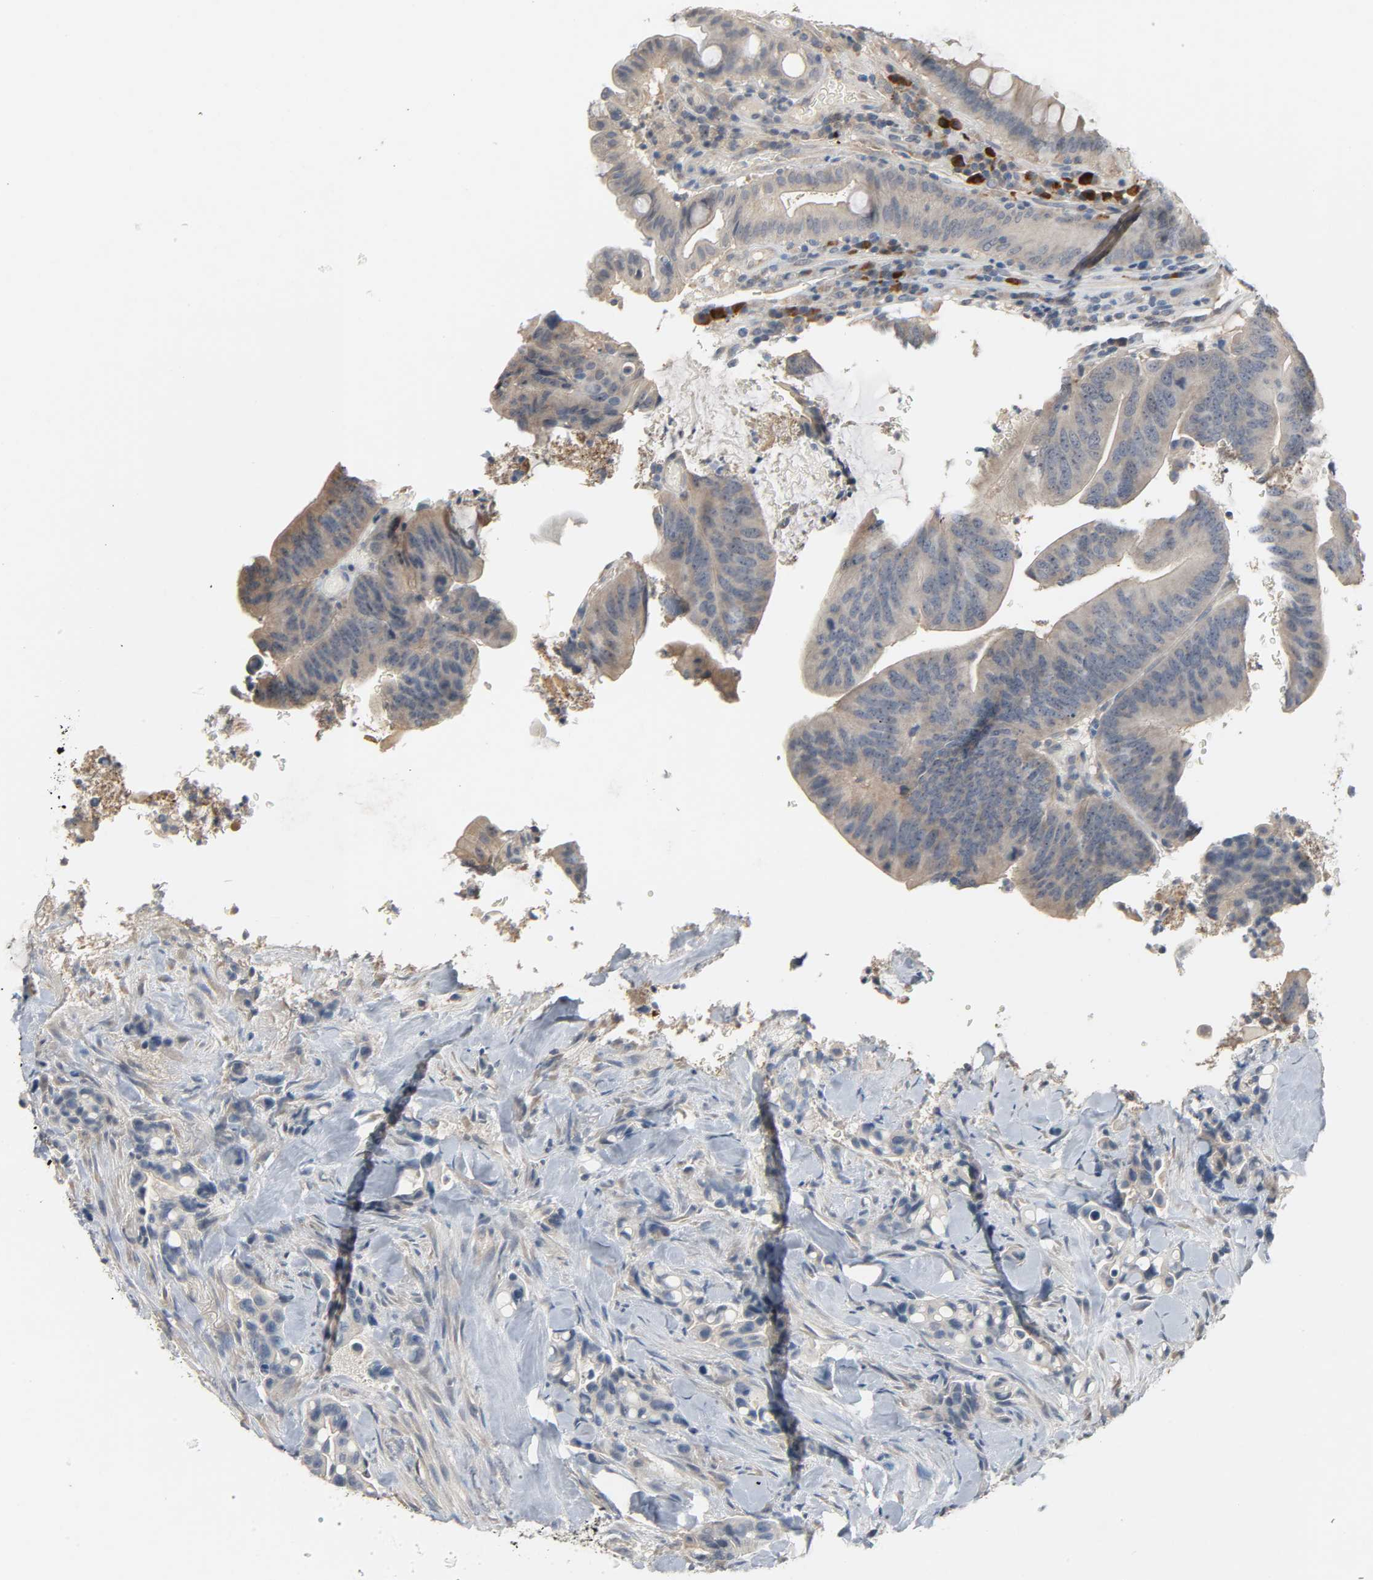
{"staining": {"intensity": "weak", "quantity": ">75%", "location": "cytoplasmic/membranous"}, "tissue": "colorectal cancer", "cell_type": "Tumor cells", "image_type": "cancer", "snomed": [{"axis": "morphology", "description": "Normal tissue, NOS"}, {"axis": "morphology", "description": "Adenocarcinoma, NOS"}, {"axis": "topography", "description": "Colon"}], "caption": "Immunohistochemical staining of human colorectal adenocarcinoma displays low levels of weak cytoplasmic/membranous protein expression in about >75% of tumor cells.", "gene": "CD4", "patient": {"sex": "male", "age": 82}}